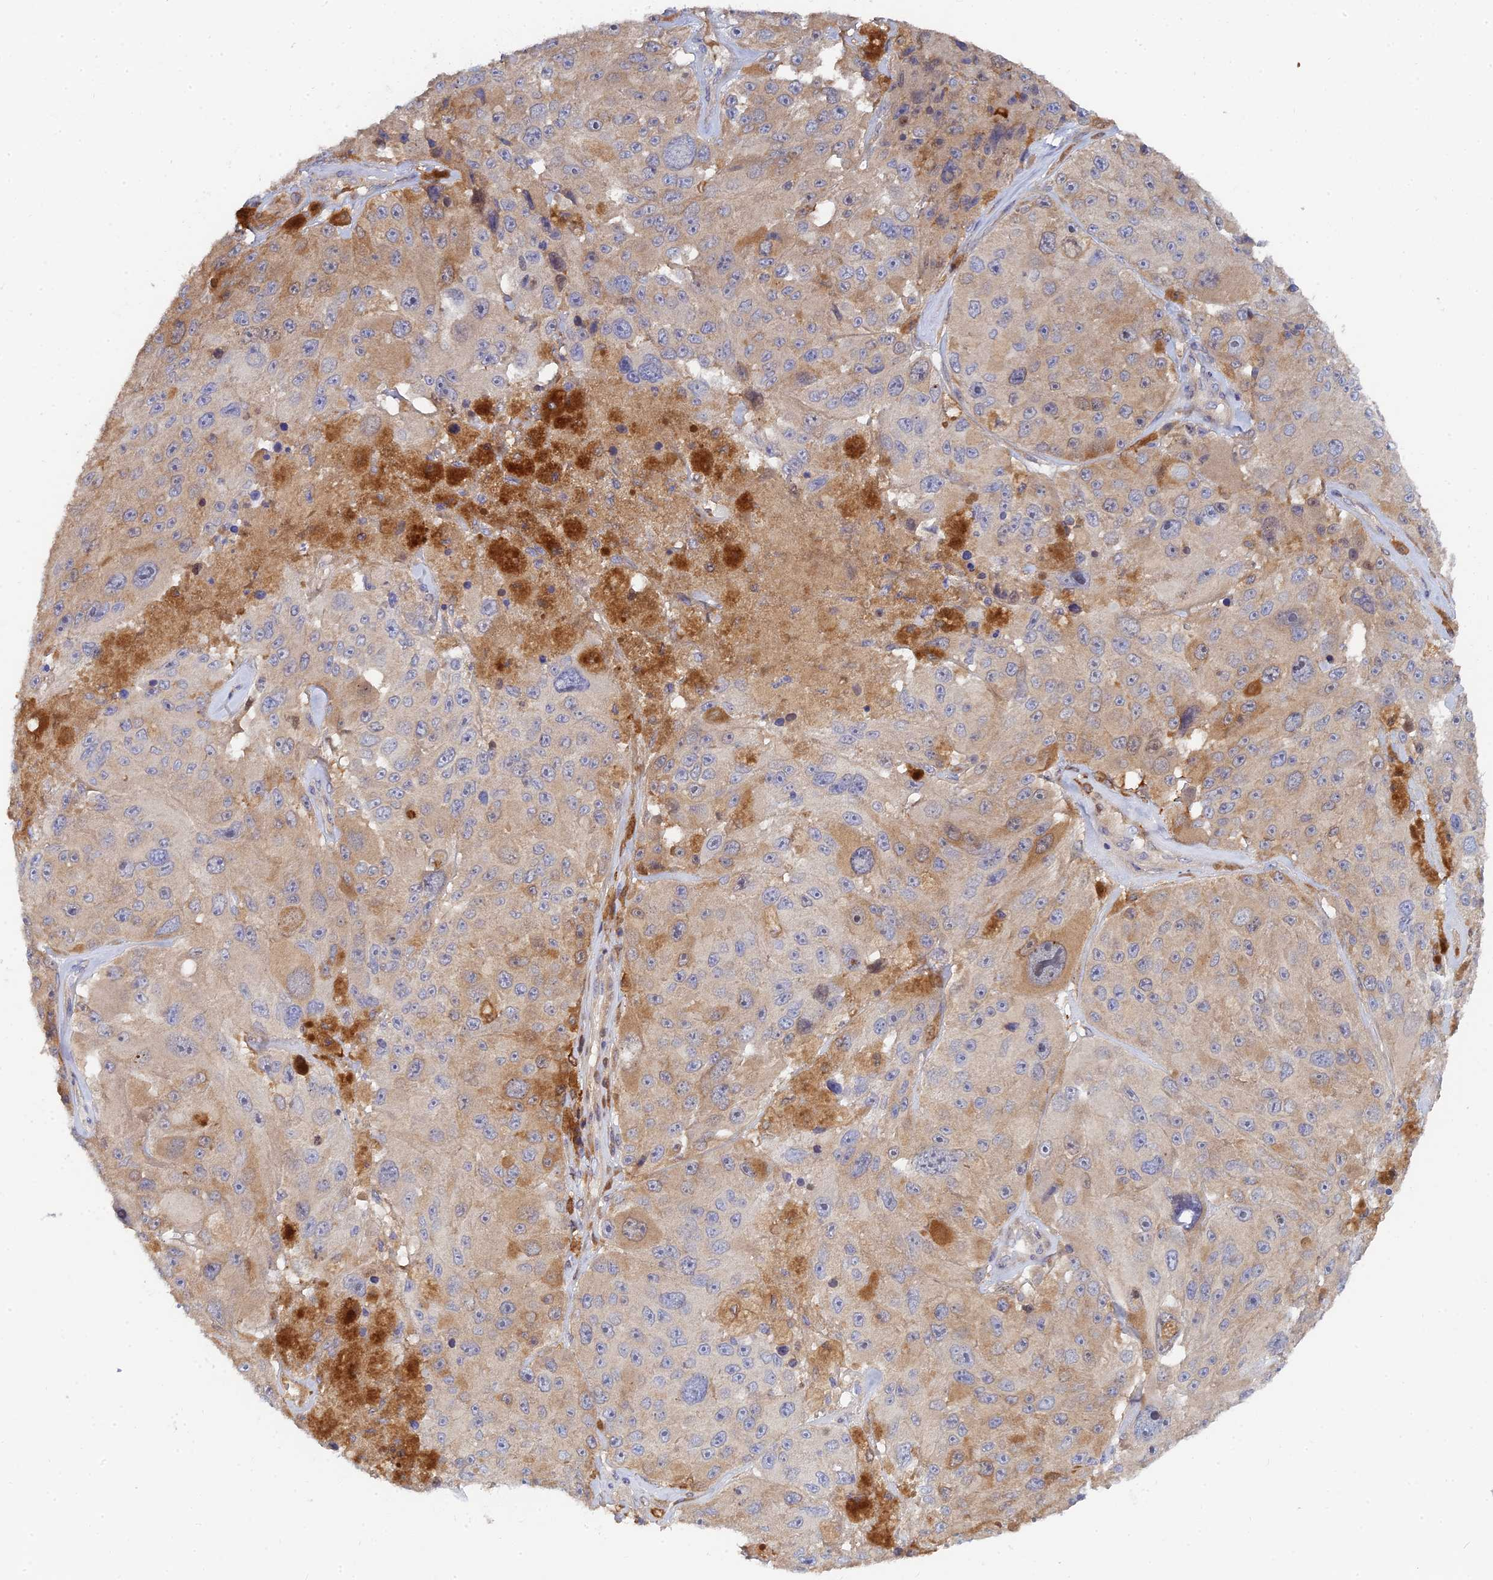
{"staining": {"intensity": "moderate", "quantity": "<25%", "location": "cytoplasmic/membranous"}, "tissue": "melanoma", "cell_type": "Tumor cells", "image_type": "cancer", "snomed": [{"axis": "morphology", "description": "Malignant melanoma, Metastatic site"}, {"axis": "topography", "description": "Lymph node"}], "caption": "Malignant melanoma (metastatic site) stained for a protein (brown) shows moderate cytoplasmic/membranous positive positivity in approximately <25% of tumor cells.", "gene": "SPATA5L1", "patient": {"sex": "male", "age": 62}}